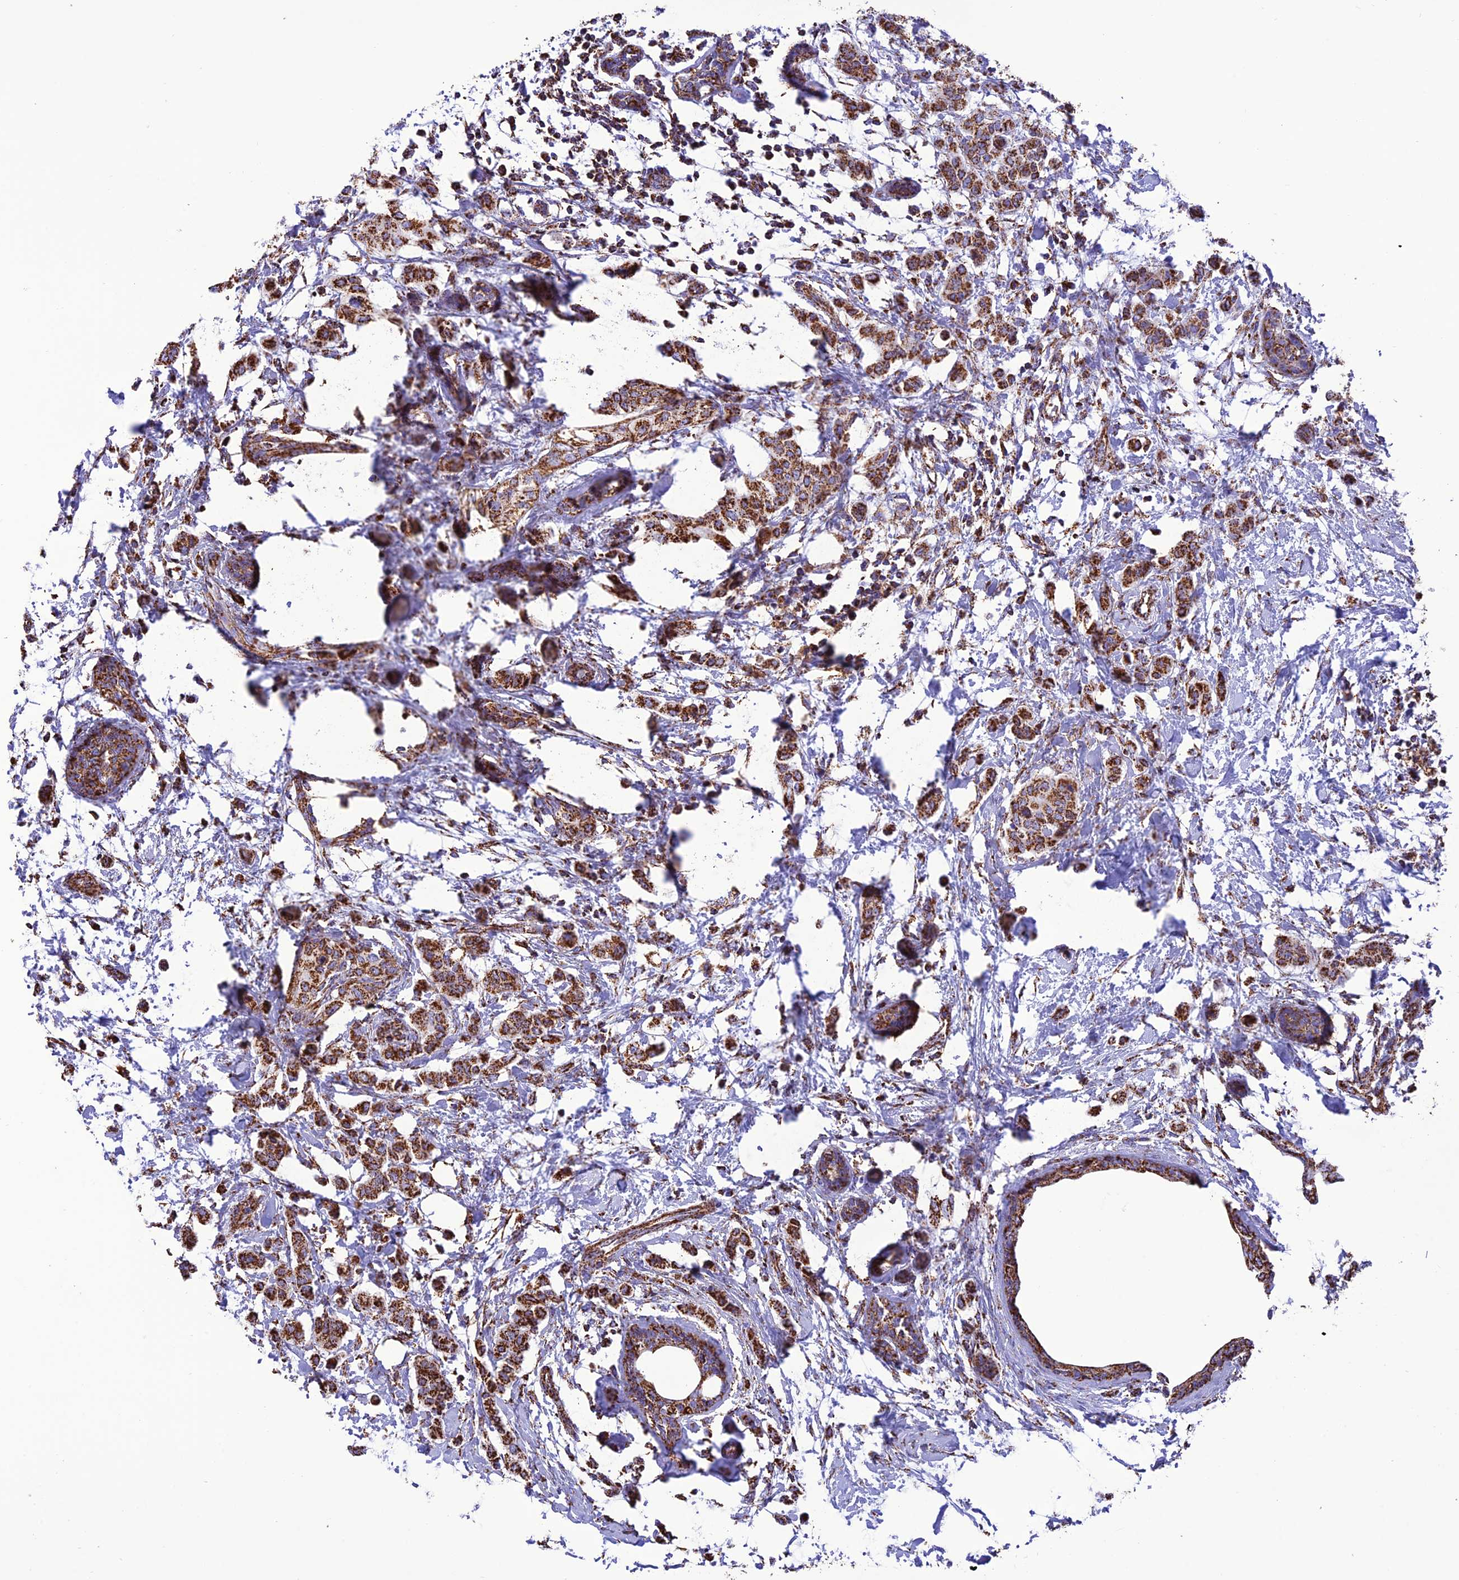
{"staining": {"intensity": "strong", "quantity": ">75%", "location": "cytoplasmic/membranous"}, "tissue": "breast cancer", "cell_type": "Tumor cells", "image_type": "cancer", "snomed": [{"axis": "morphology", "description": "Duct carcinoma"}, {"axis": "topography", "description": "Breast"}], "caption": "Breast cancer was stained to show a protein in brown. There is high levels of strong cytoplasmic/membranous staining in approximately >75% of tumor cells. Immunohistochemistry (ihc) stains the protein in brown and the nuclei are stained blue.", "gene": "NDUFAF1", "patient": {"sex": "female", "age": 40}}